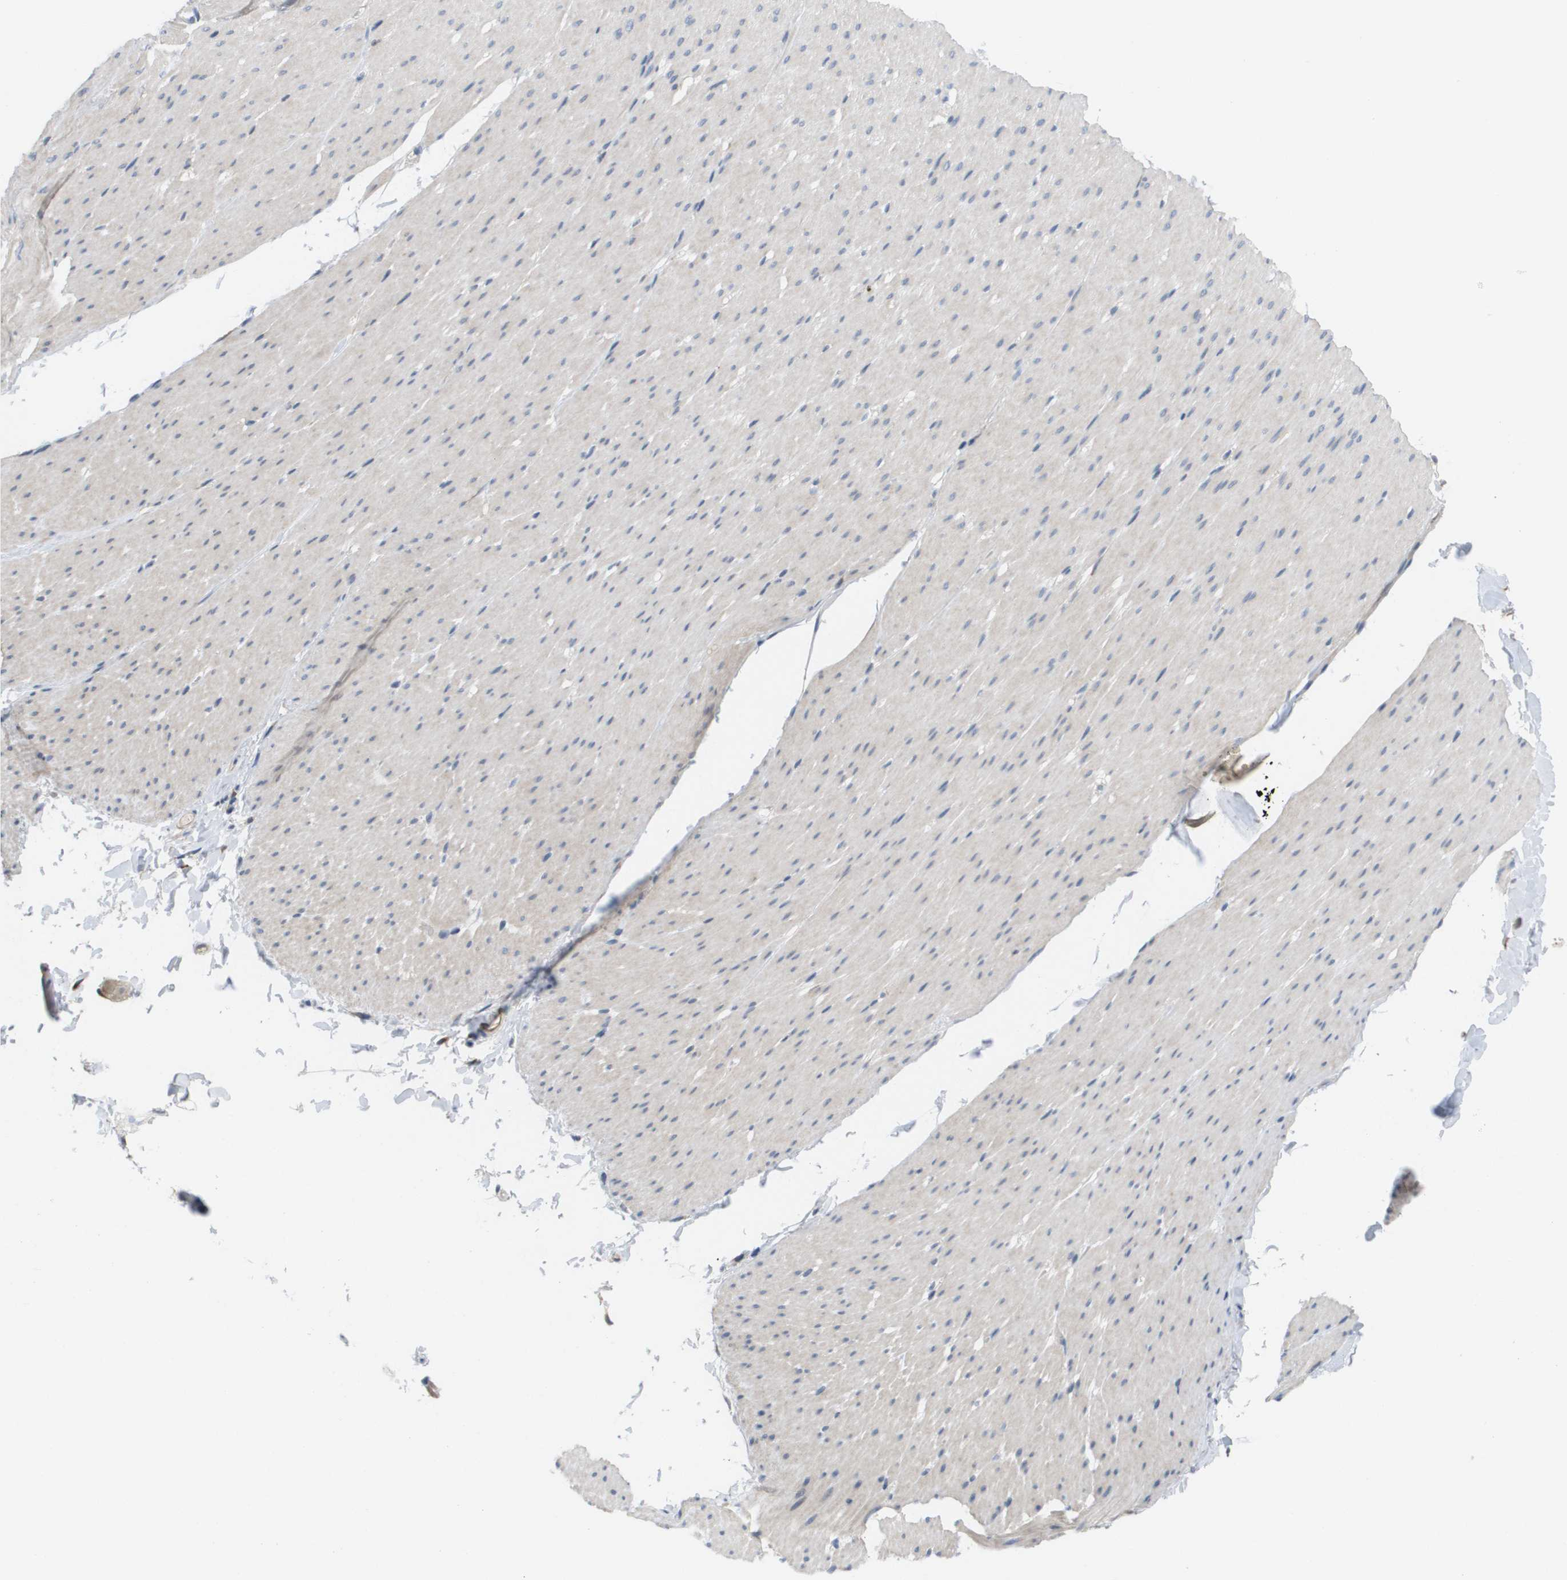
{"staining": {"intensity": "negative", "quantity": "none", "location": "none"}, "tissue": "smooth muscle", "cell_type": "Smooth muscle cells", "image_type": "normal", "snomed": [{"axis": "morphology", "description": "Normal tissue, NOS"}, {"axis": "topography", "description": "Smooth muscle"}, {"axis": "topography", "description": "Colon"}], "caption": "Smooth muscle stained for a protein using immunohistochemistry reveals no expression smooth muscle cells.", "gene": "MARCHF8", "patient": {"sex": "male", "age": 67}}